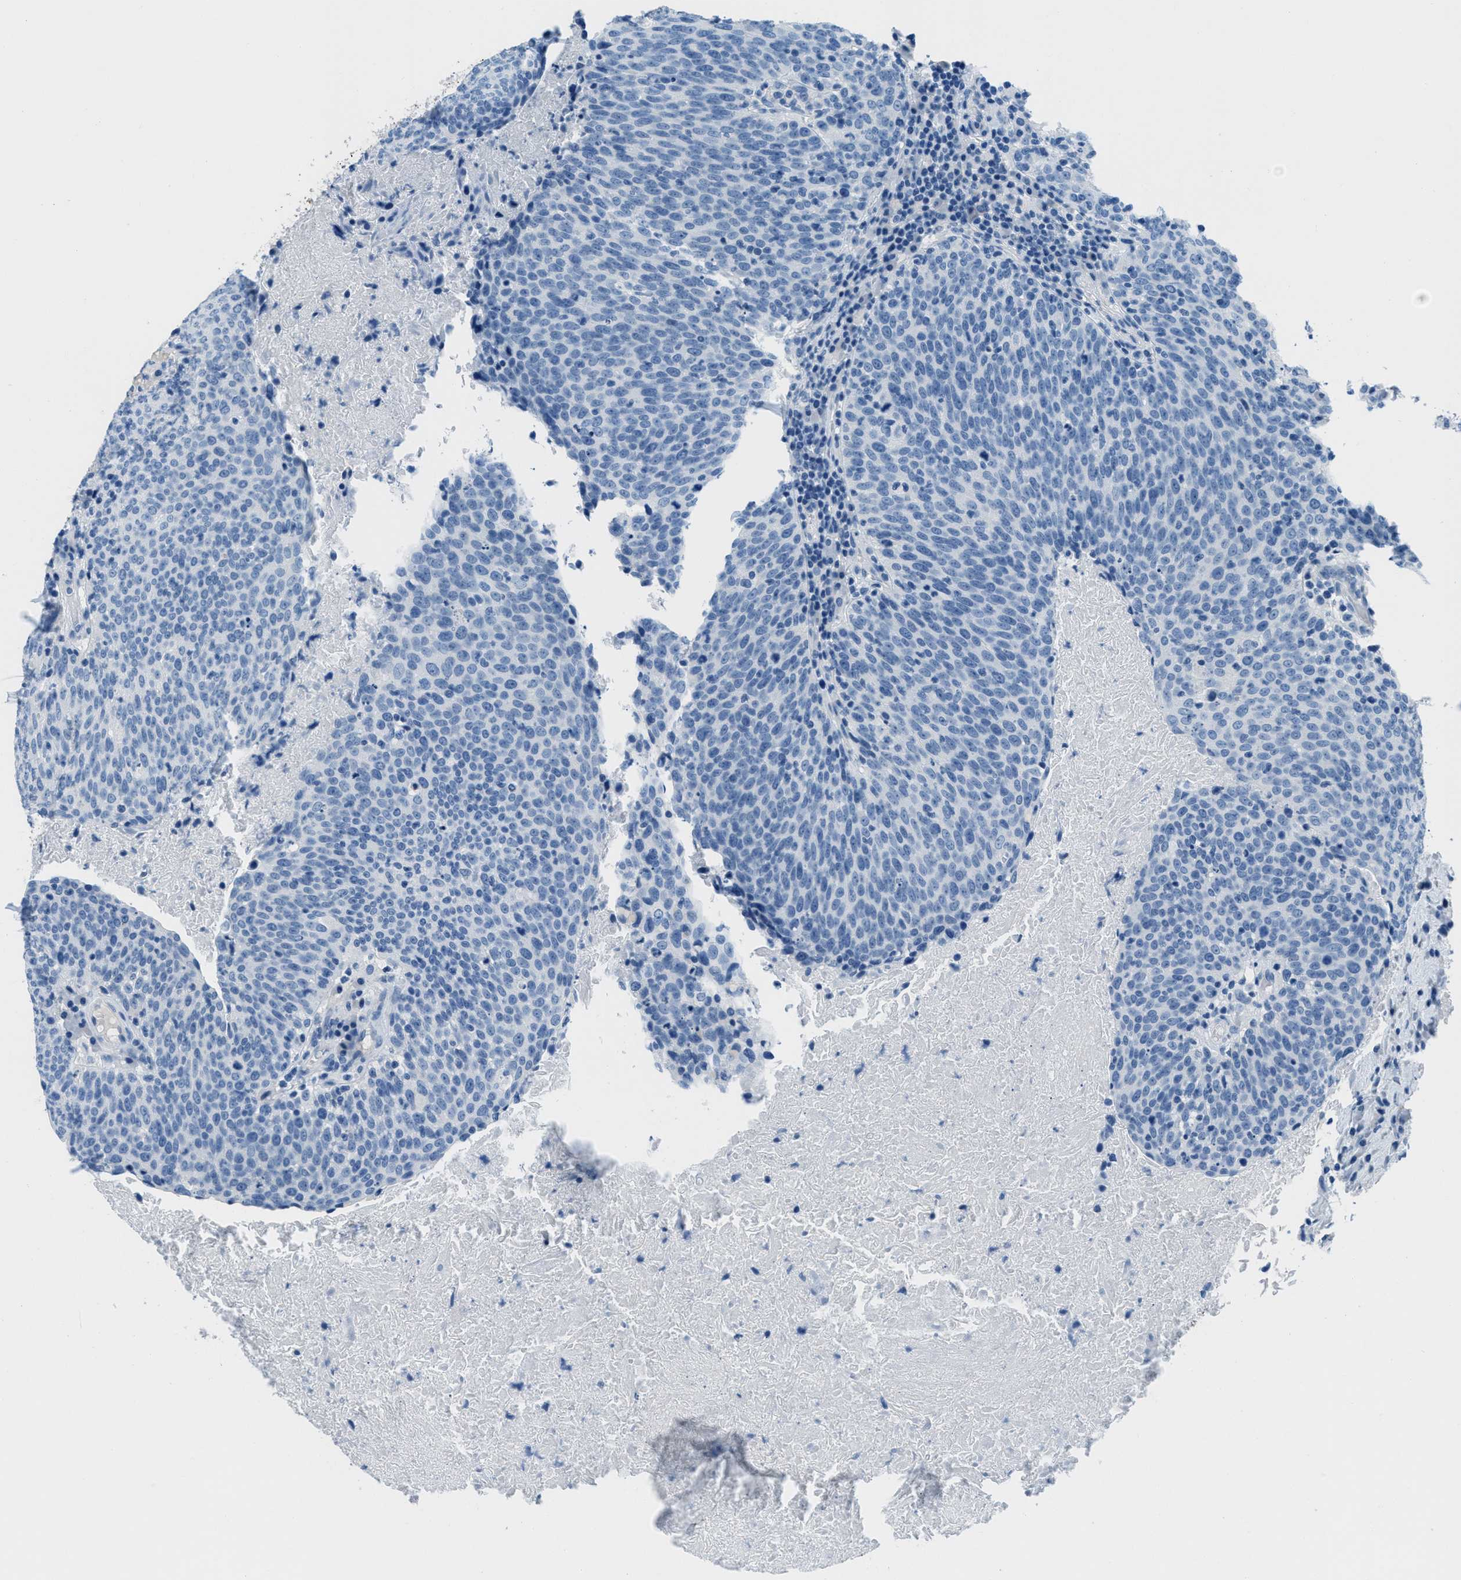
{"staining": {"intensity": "negative", "quantity": "none", "location": "none"}, "tissue": "head and neck cancer", "cell_type": "Tumor cells", "image_type": "cancer", "snomed": [{"axis": "morphology", "description": "Squamous cell carcinoma, NOS"}, {"axis": "morphology", "description": "Squamous cell carcinoma, metastatic, NOS"}, {"axis": "topography", "description": "Lymph node"}, {"axis": "topography", "description": "Head-Neck"}], "caption": "Head and neck metastatic squamous cell carcinoma stained for a protein using IHC shows no staining tumor cells.", "gene": "MGARP", "patient": {"sex": "male", "age": 62}}